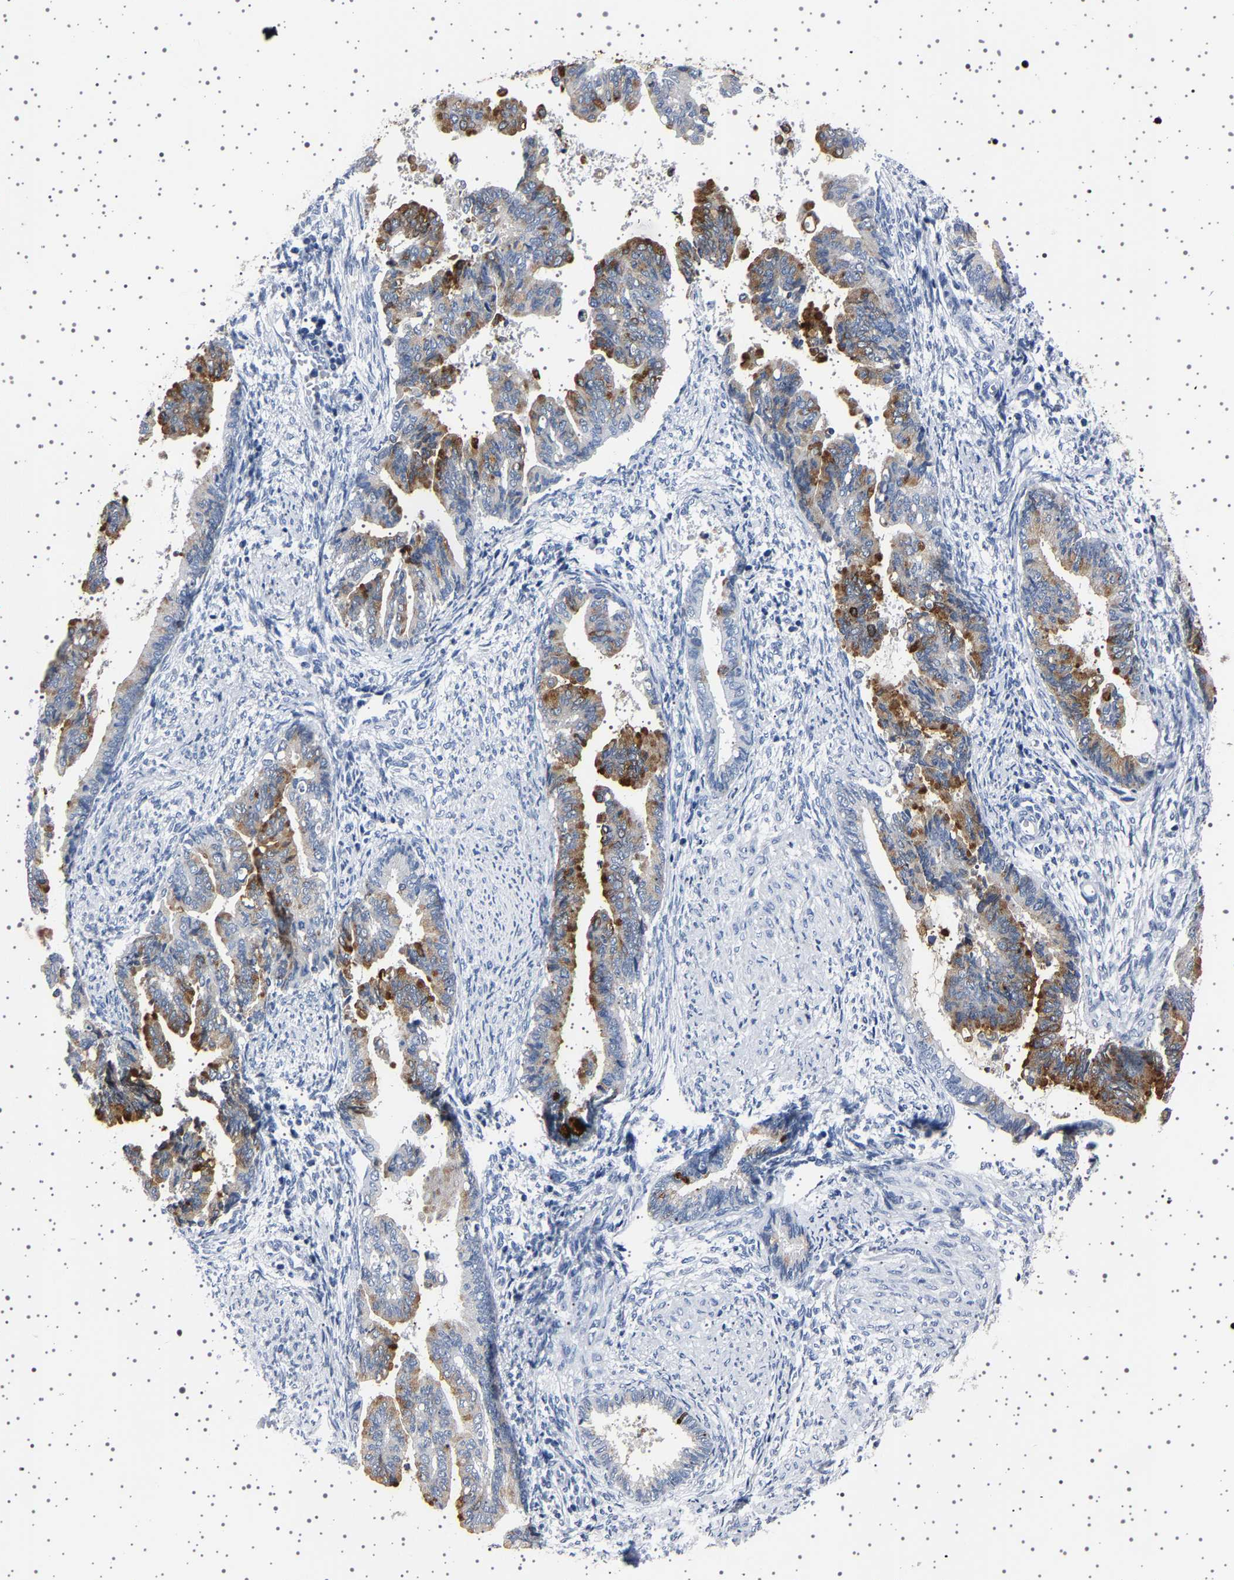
{"staining": {"intensity": "strong", "quantity": "25%-75%", "location": "cytoplasmic/membranous"}, "tissue": "cervical cancer", "cell_type": "Tumor cells", "image_type": "cancer", "snomed": [{"axis": "morphology", "description": "Adenocarcinoma, NOS"}, {"axis": "topography", "description": "Cervix"}], "caption": "Cervical cancer was stained to show a protein in brown. There is high levels of strong cytoplasmic/membranous positivity in about 25%-75% of tumor cells.", "gene": "TFF3", "patient": {"sex": "female", "age": 44}}